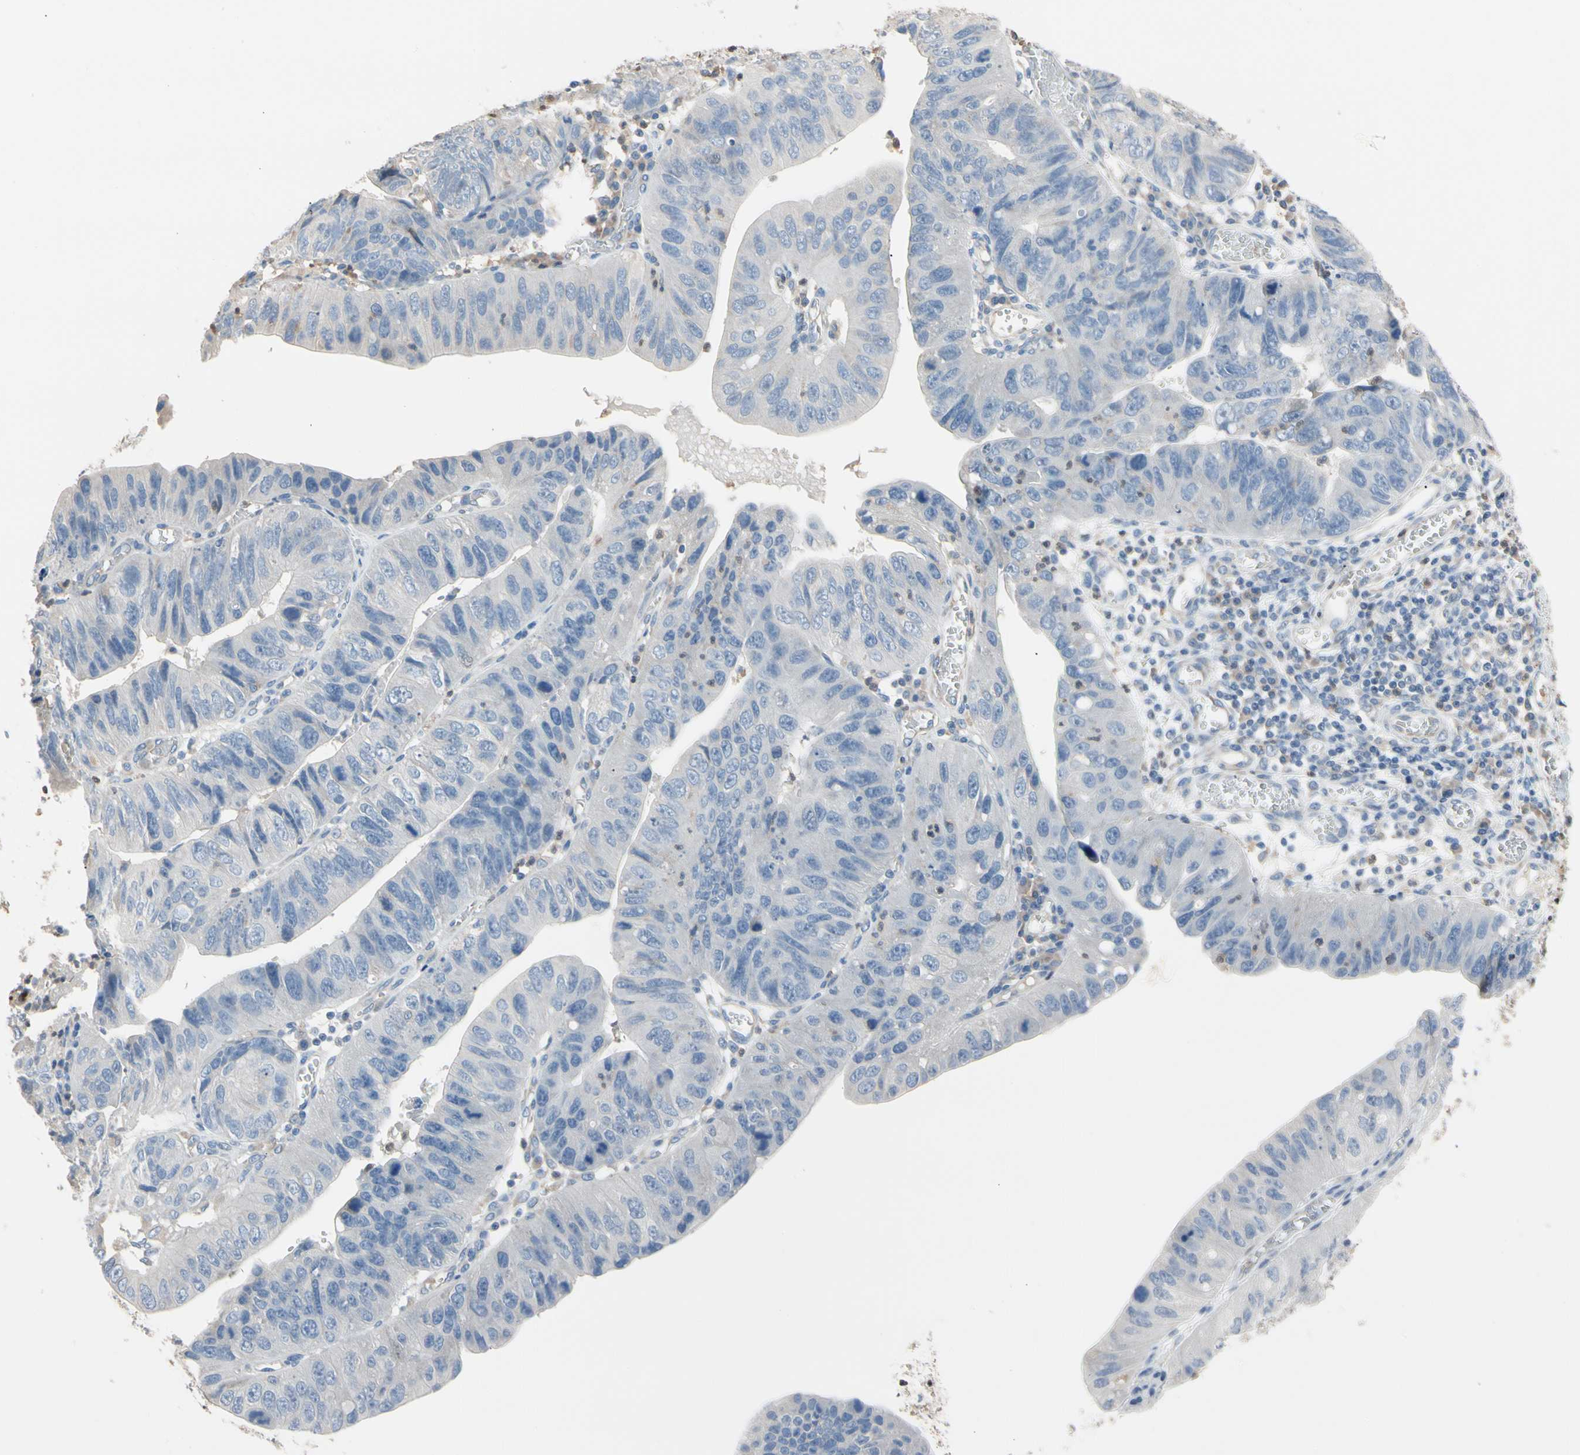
{"staining": {"intensity": "negative", "quantity": "none", "location": "none"}, "tissue": "stomach cancer", "cell_type": "Tumor cells", "image_type": "cancer", "snomed": [{"axis": "morphology", "description": "Adenocarcinoma, NOS"}, {"axis": "topography", "description": "Stomach"}], "caption": "Adenocarcinoma (stomach) was stained to show a protein in brown. There is no significant expression in tumor cells.", "gene": "BBOX1", "patient": {"sex": "male", "age": 59}}